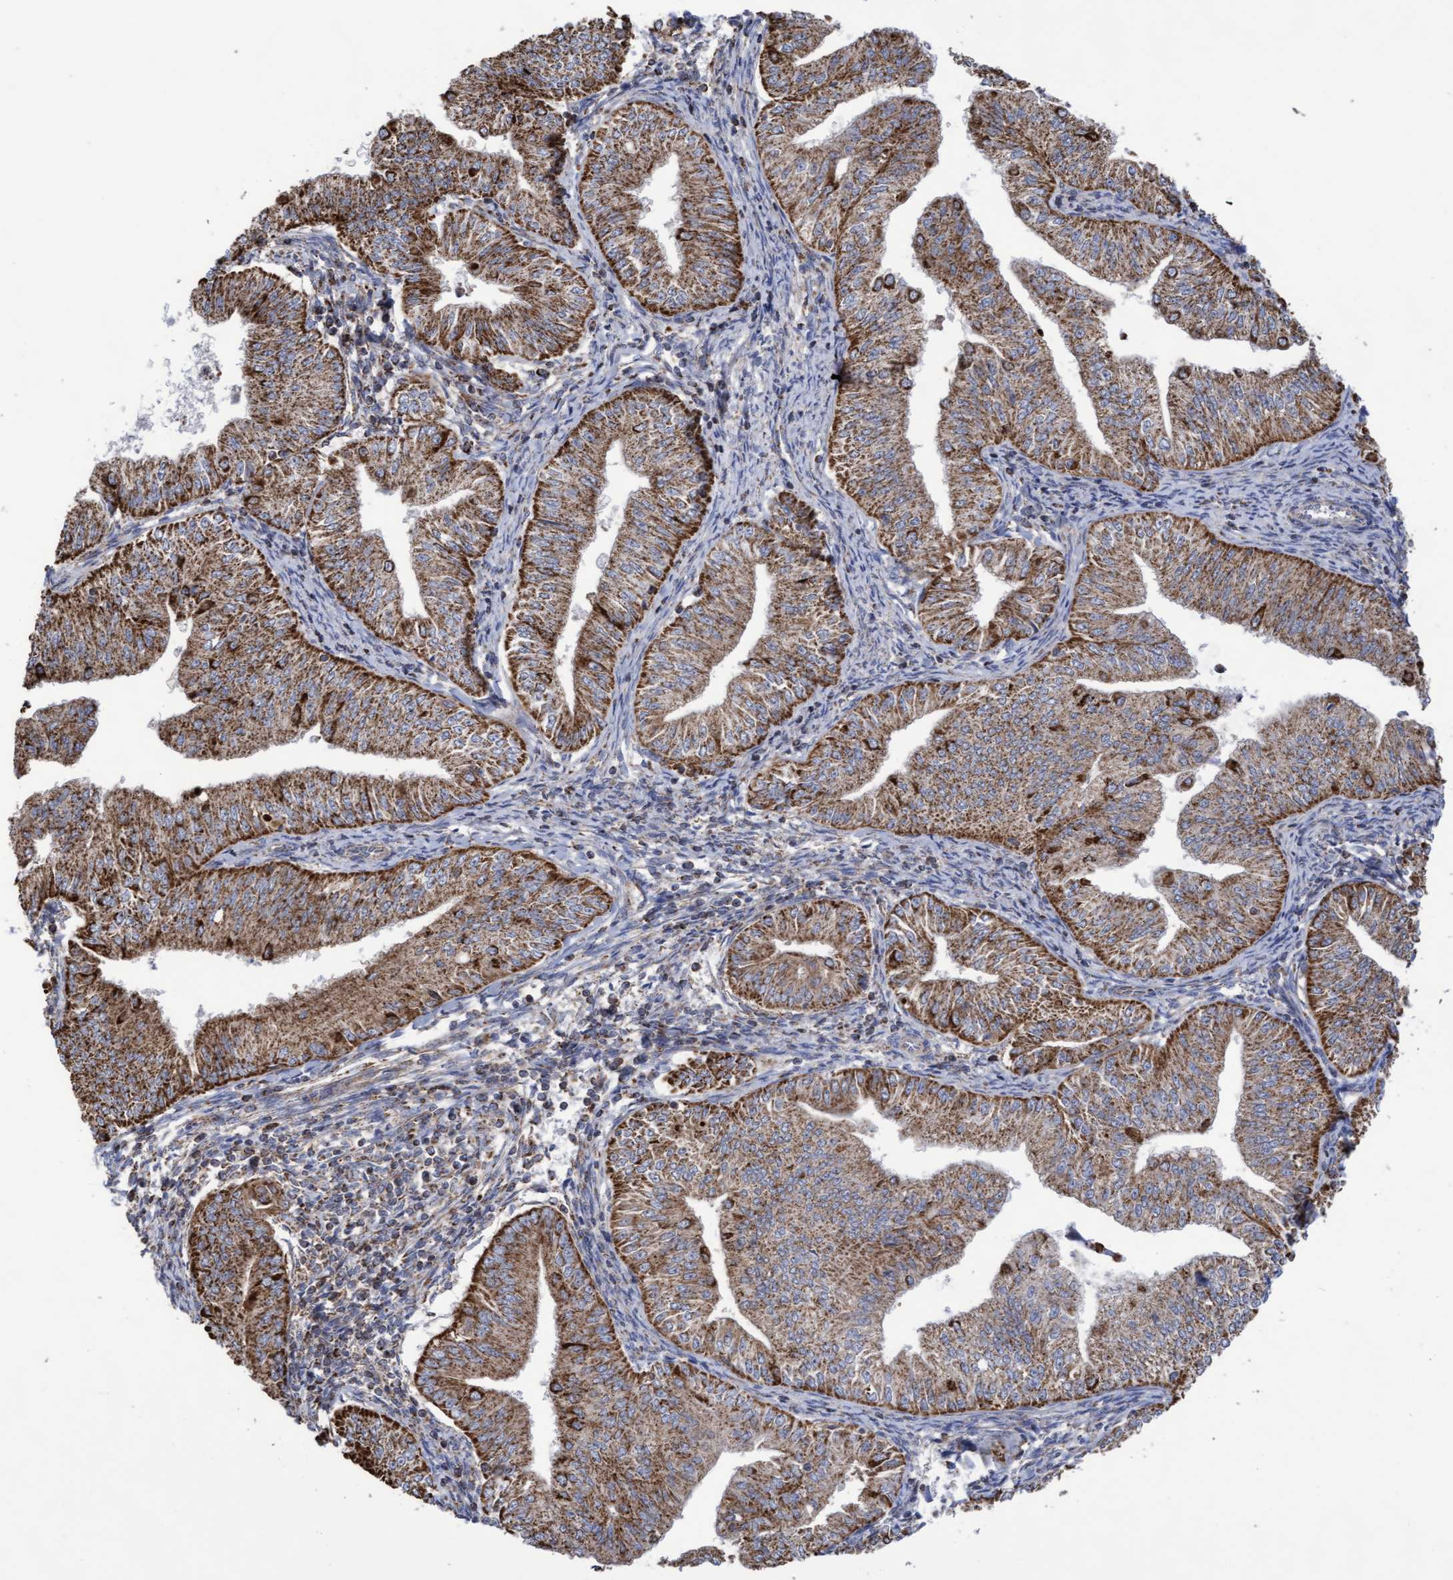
{"staining": {"intensity": "strong", "quantity": ">75%", "location": "cytoplasmic/membranous"}, "tissue": "endometrial cancer", "cell_type": "Tumor cells", "image_type": "cancer", "snomed": [{"axis": "morphology", "description": "Normal tissue, NOS"}, {"axis": "morphology", "description": "Adenocarcinoma, NOS"}, {"axis": "topography", "description": "Endometrium"}], "caption": "Immunohistochemical staining of adenocarcinoma (endometrial) exhibits strong cytoplasmic/membranous protein expression in about >75% of tumor cells.", "gene": "COBL", "patient": {"sex": "female", "age": 53}}